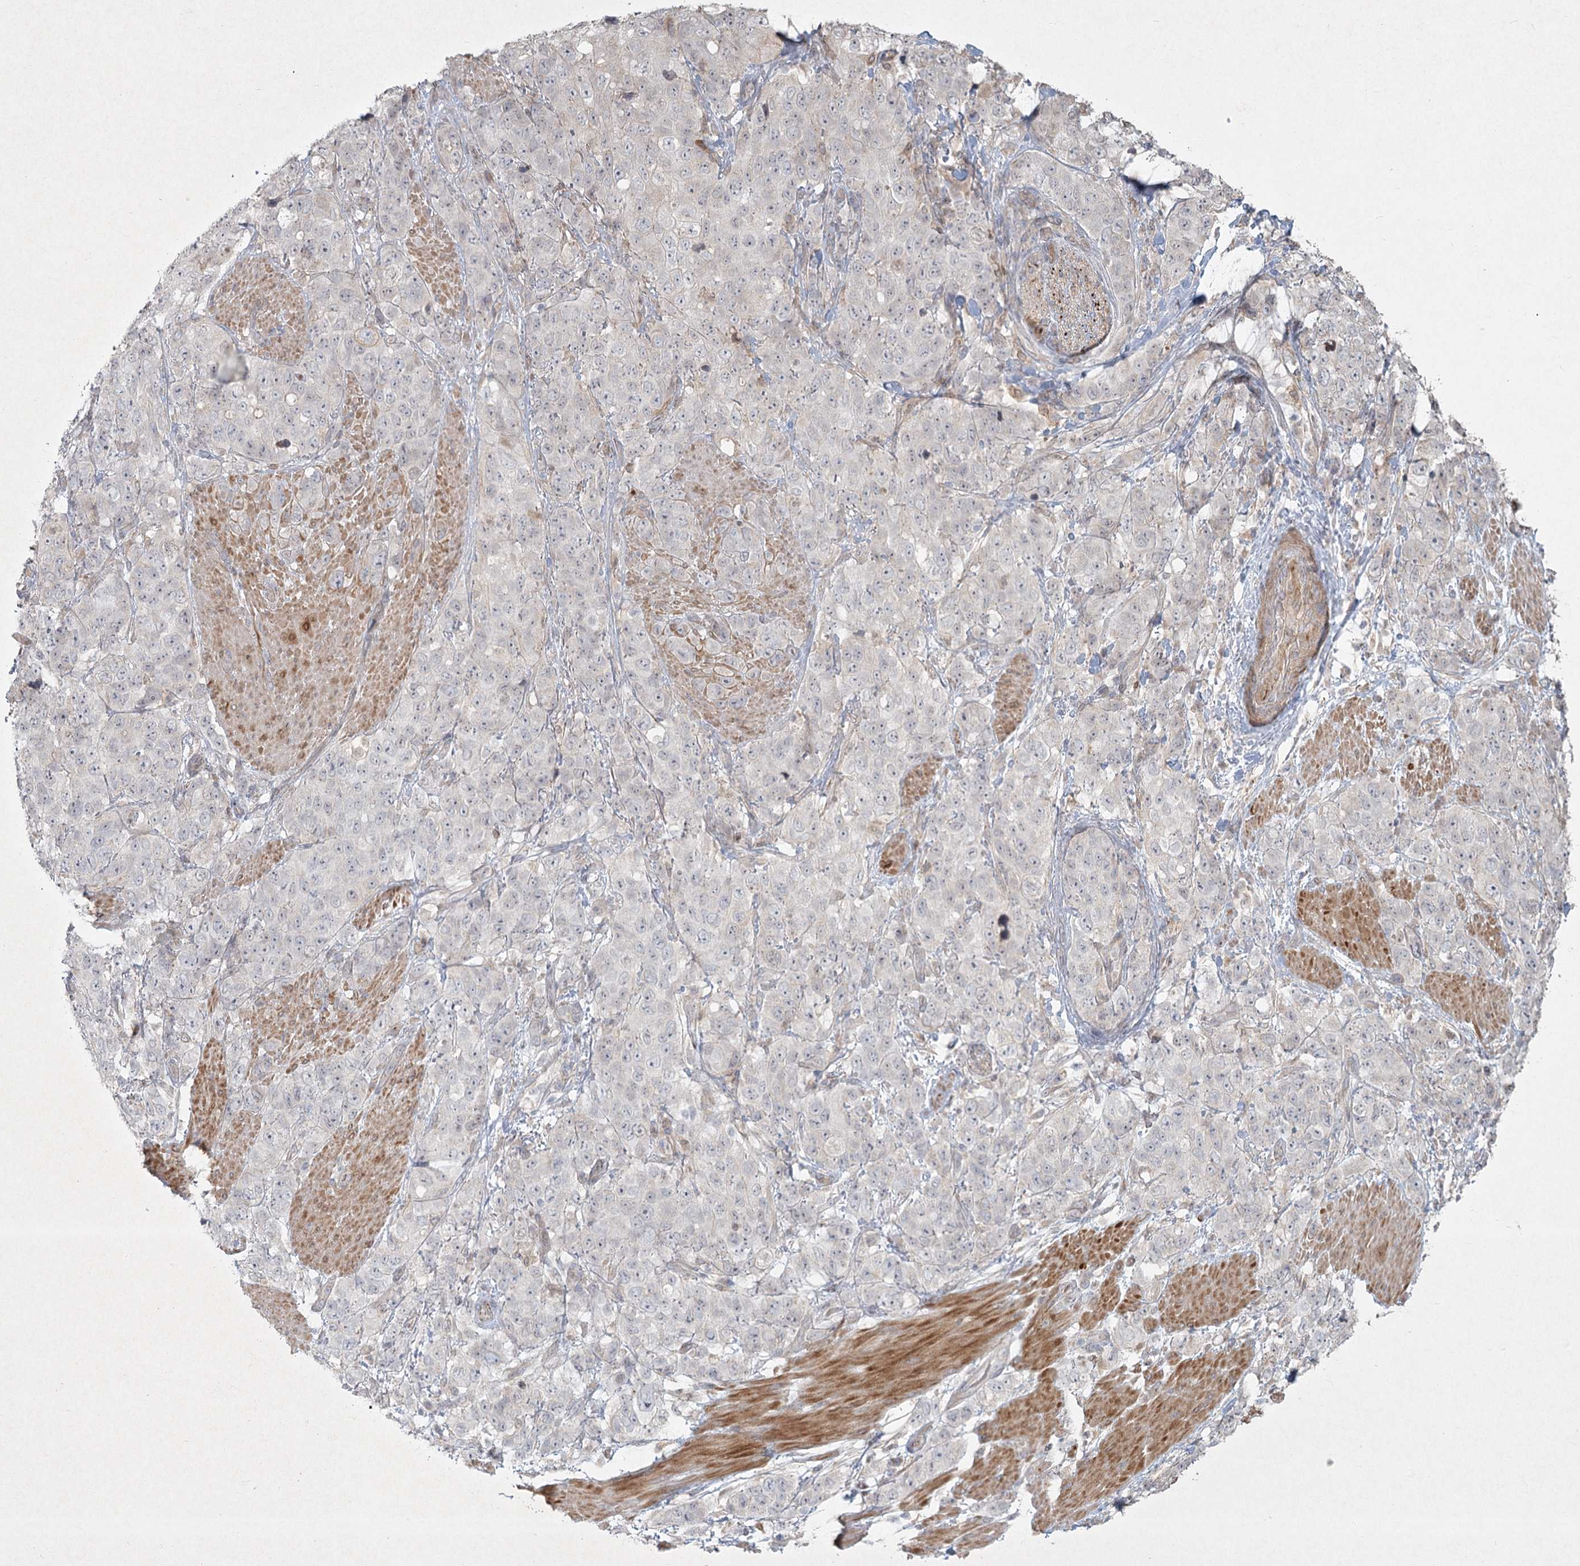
{"staining": {"intensity": "negative", "quantity": "none", "location": "none"}, "tissue": "stomach cancer", "cell_type": "Tumor cells", "image_type": "cancer", "snomed": [{"axis": "morphology", "description": "Adenocarcinoma, NOS"}, {"axis": "topography", "description": "Stomach"}], "caption": "This is a photomicrograph of IHC staining of stomach cancer (adenocarcinoma), which shows no staining in tumor cells.", "gene": "LRP2BP", "patient": {"sex": "male", "age": 48}}